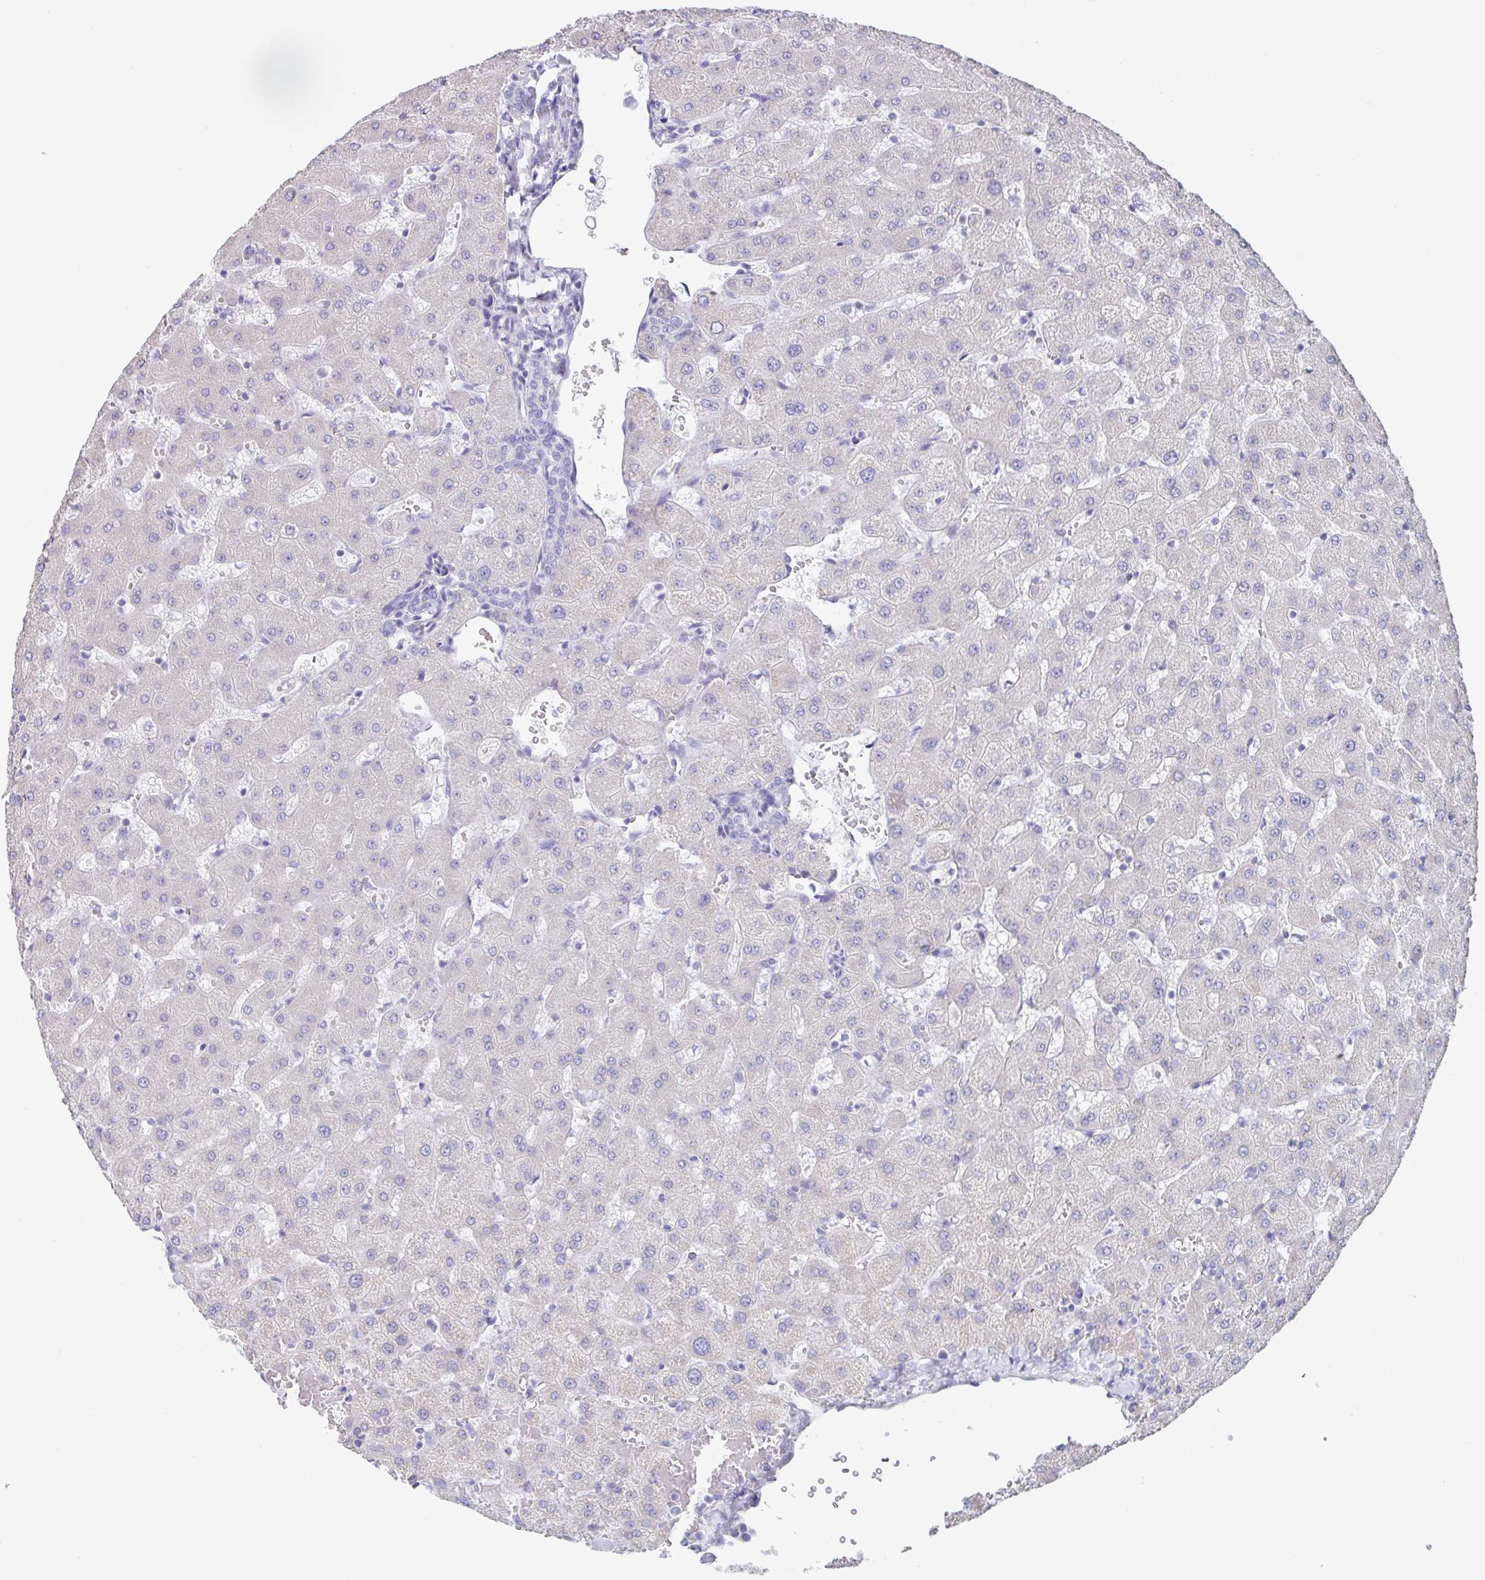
{"staining": {"intensity": "negative", "quantity": "none", "location": "none"}, "tissue": "liver", "cell_type": "Cholangiocytes", "image_type": "normal", "snomed": [{"axis": "morphology", "description": "Normal tissue, NOS"}, {"axis": "topography", "description": "Liver"}], "caption": "Benign liver was stained to show a protein in brown. There is no significant positivity in cholangiocytes. (Brightfield microscopy of DAB (3,3'-diaminobenzidine) immunohistochemistry (IHC) at high magnification).", "gene": "SLC44A4", "patient": {"sex": "female", "age": 63}}